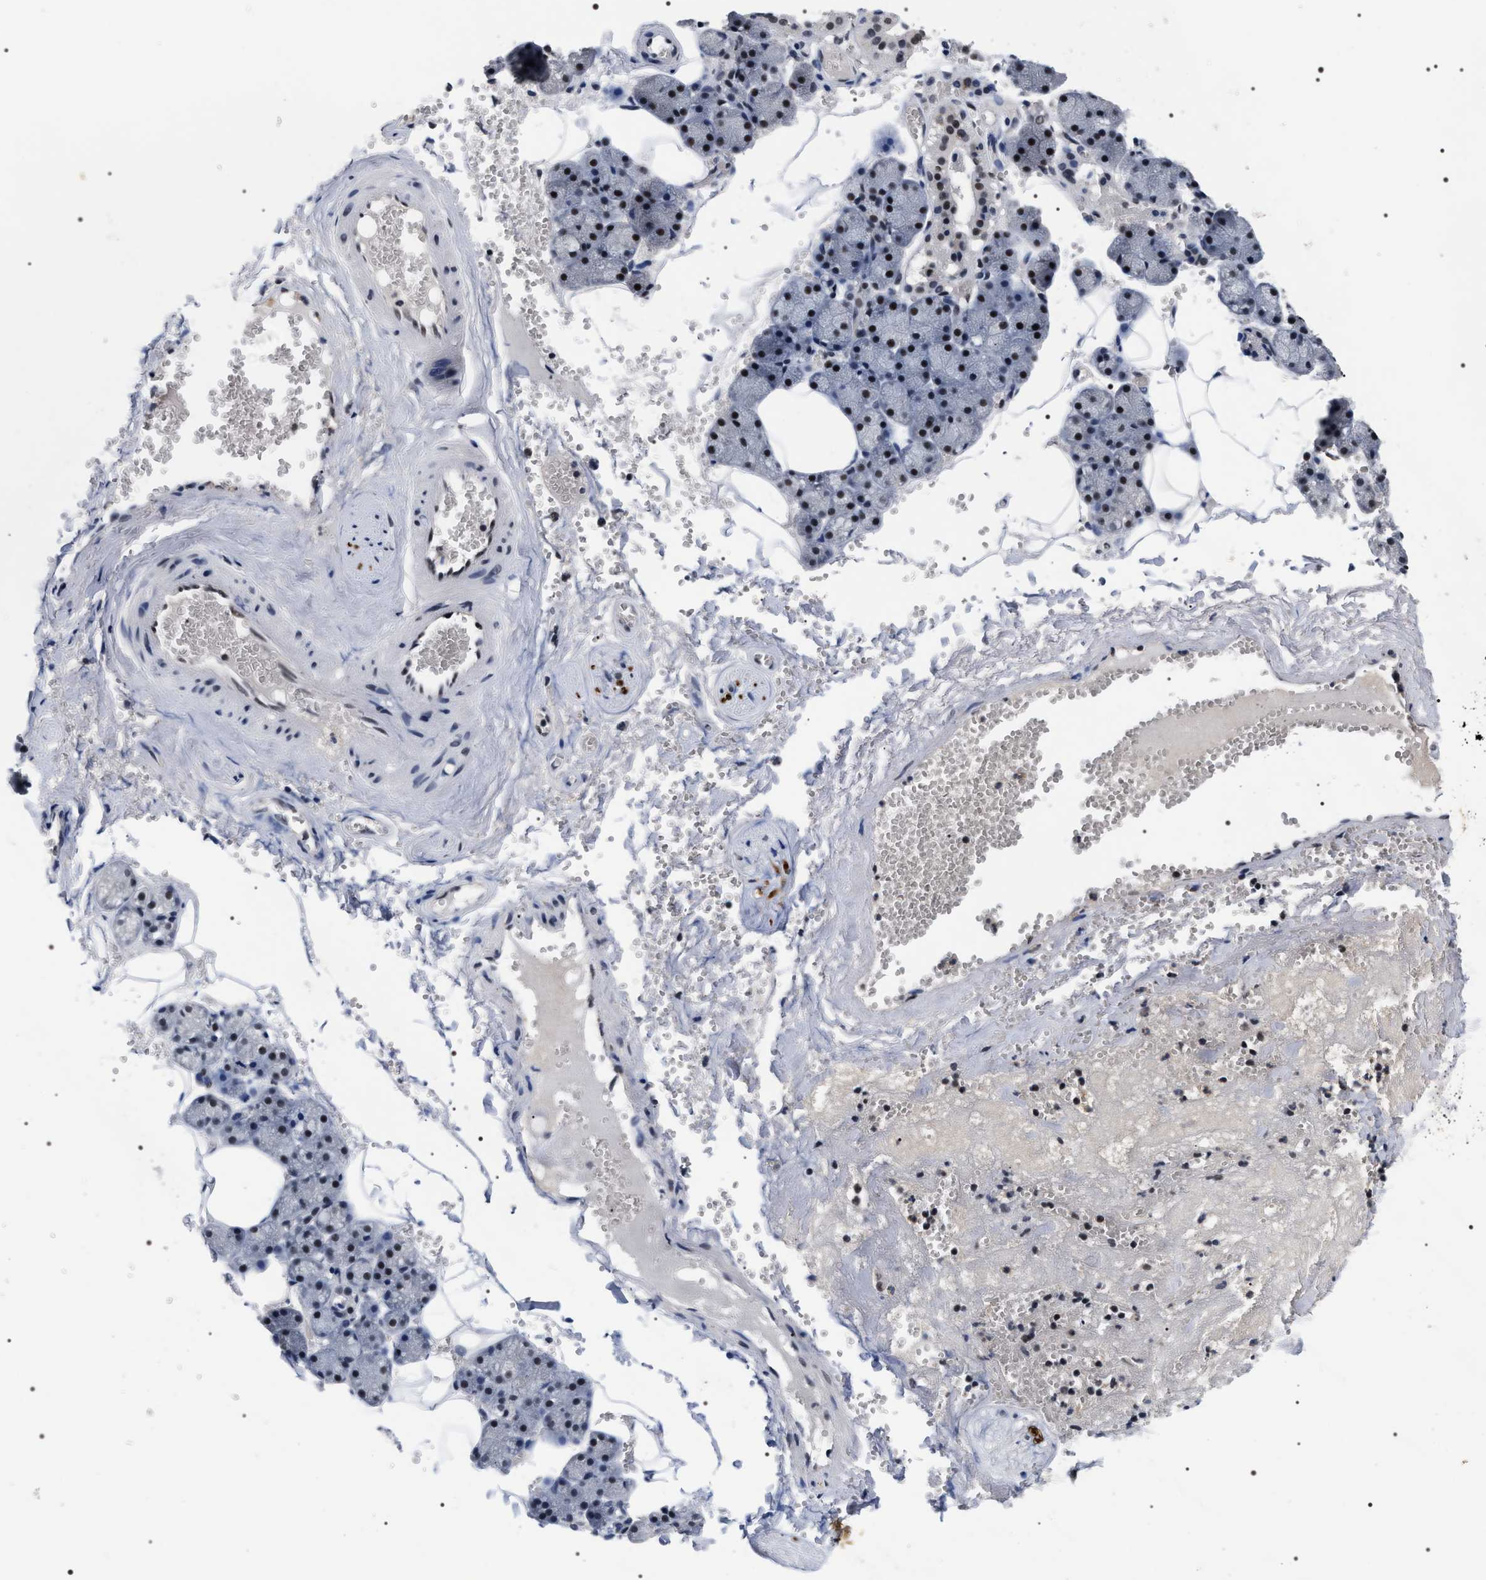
{"staining": {"intensity": "strong", "quantity": ">75%", "location": "nuclear"}, "tissue": "salivary gland", "cell_type": "Glandular cells", "image_type": "normal", "snomed": [{"axis": "morphology", "description": "Normal tissue, NOS"}, {"axis": "topography", "description": "Salivary gland"}], "caption": "This micrograph reveals immunohistochemistry staining of benign salivary gland, with high strong nuclear expression in approximately >75% of glandular cells.", "gene": "RRP1B", "patient": {"sex": "male", "age": 62}}